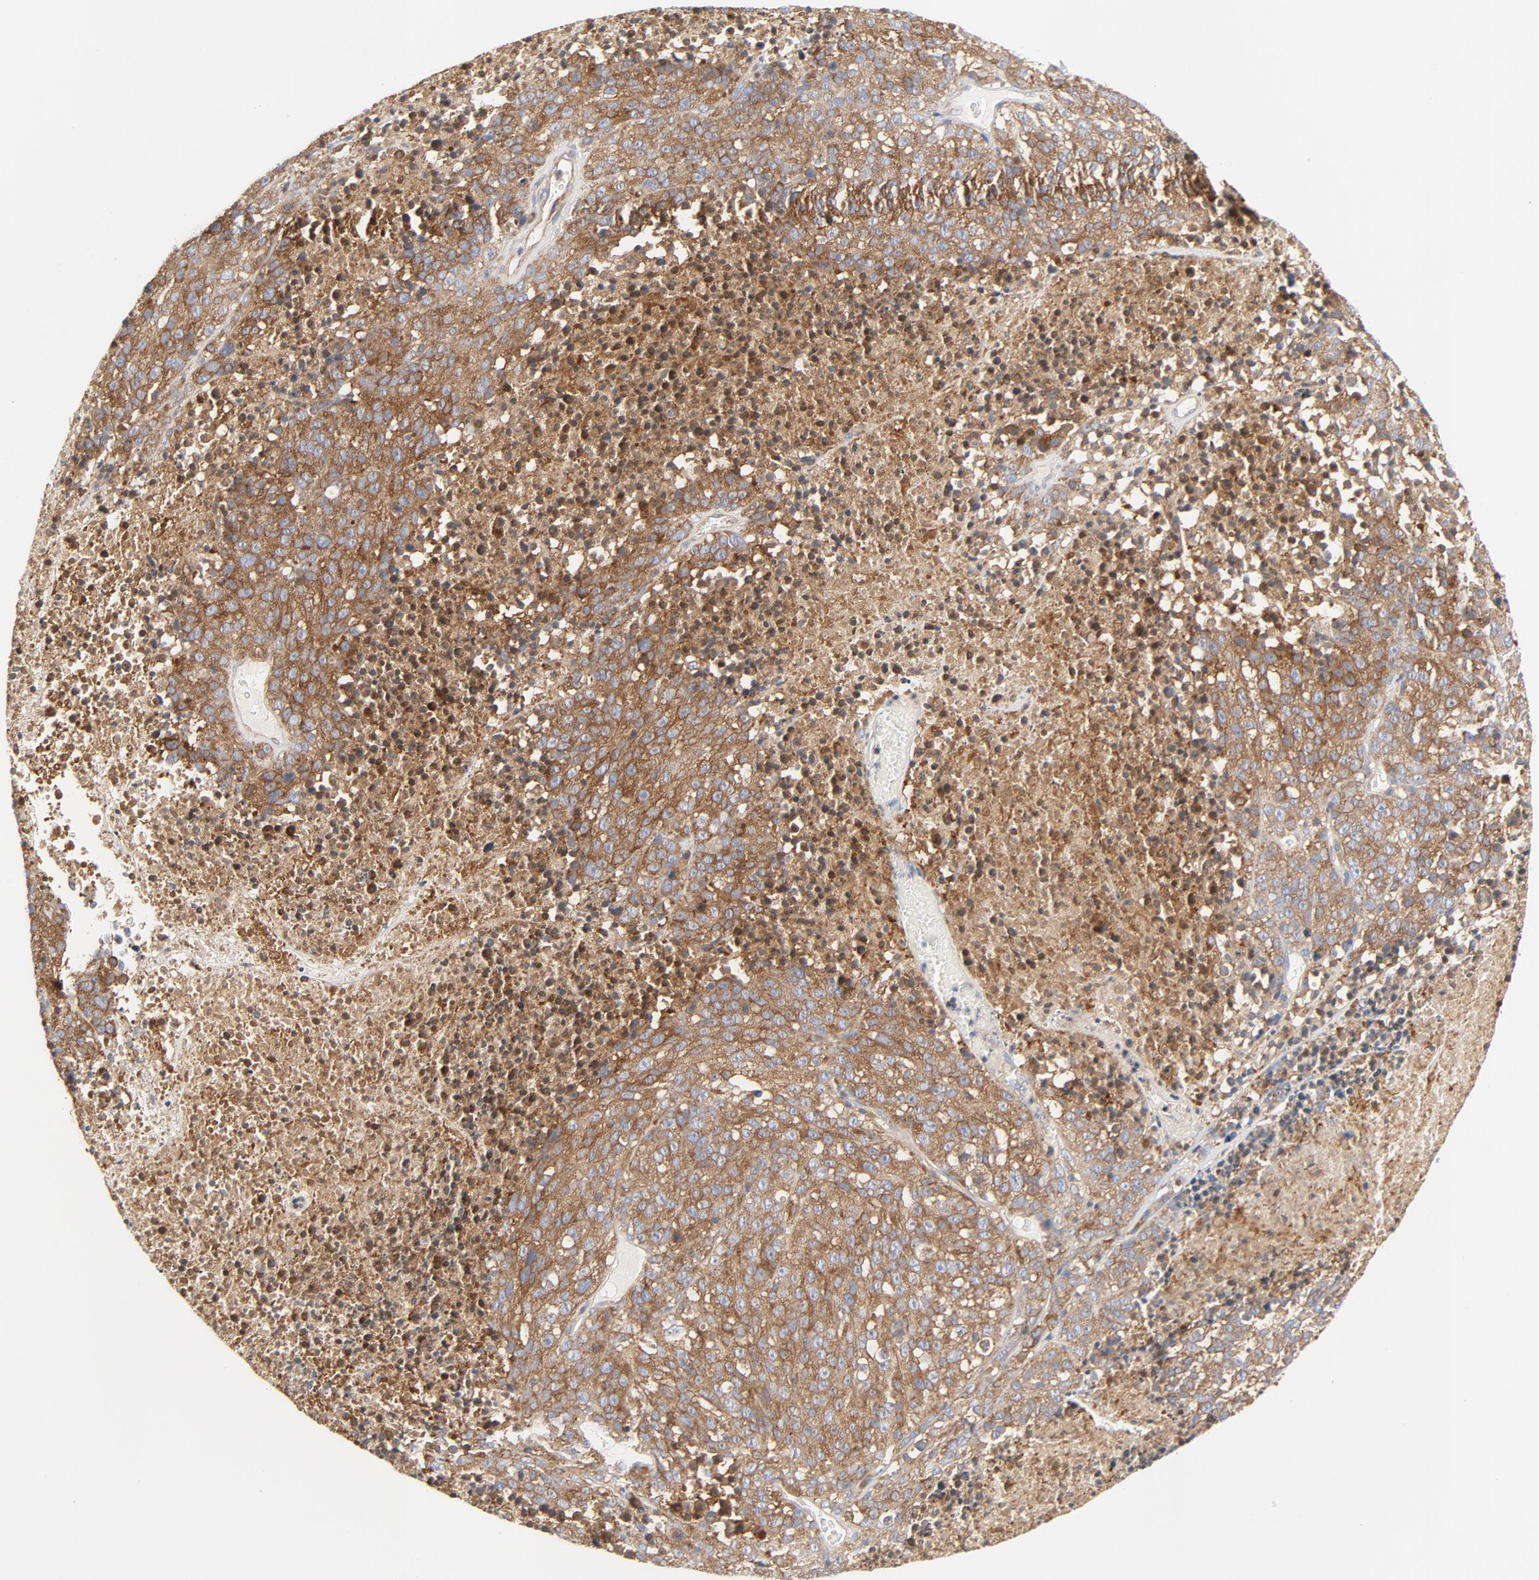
{"staining": {"intensity": "moderate", "quantity": ">75%", "location": "cytoplasmic/membranous"}, "tissue": "melanoma", "cell_type": "Tumor cells", "image_type": "cancer", "snomed": [{"axis": "morphology", "description": "Malignant melanoma, Metastatic site"}, {"axis": "topography", "description": "Cerebral cortex"}], "caption": "Tumor cells exhibit medium levels of moderate cytoplasmic/membranous expression in about >75% of cells in melanoma.", "gene": "RABEP1", "patient": {"sex": "female", "age": 52}}